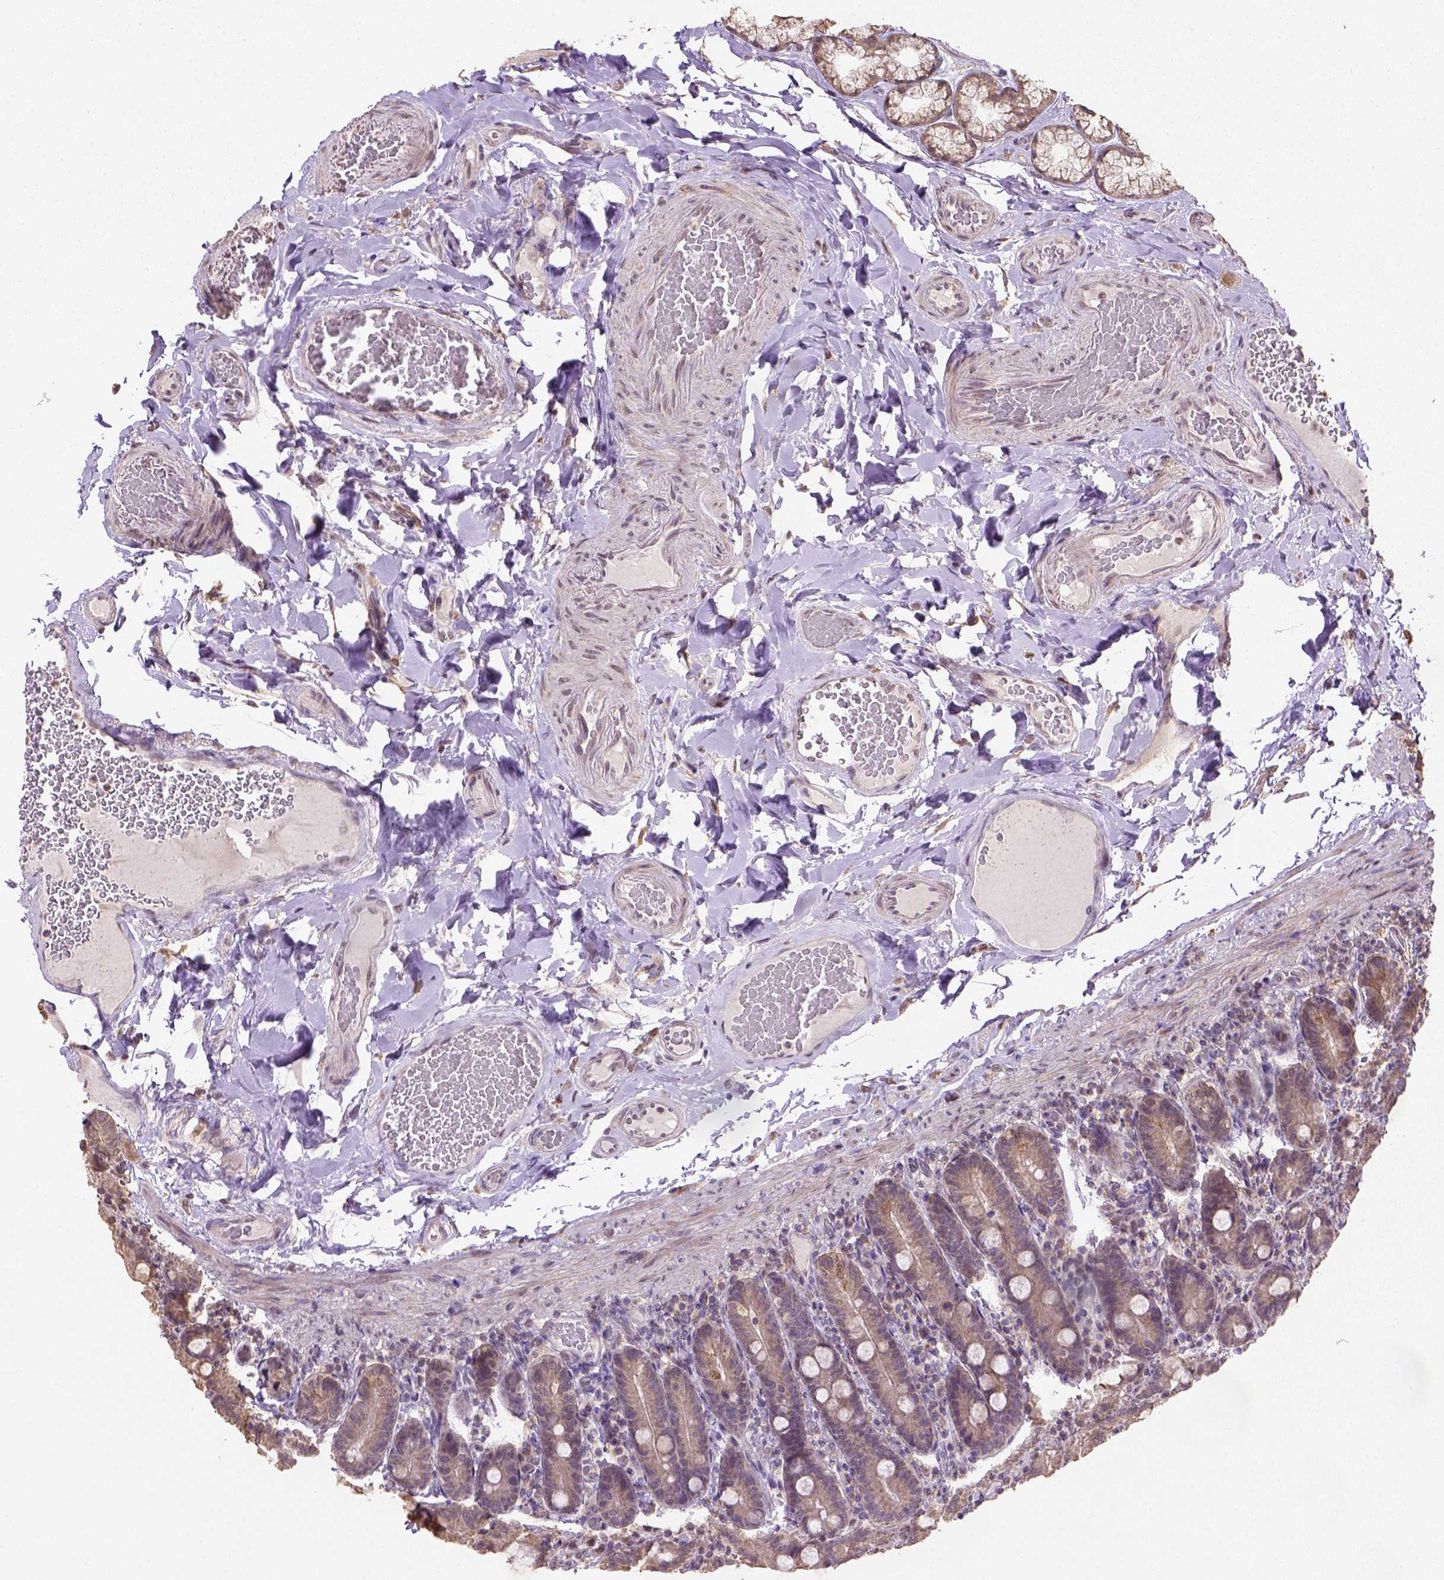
{"staining": {"intensity": "weak", "quantity": ">75%", "location": "cytoplasmic/membranous"}, "tissue": "duodenum", "cell_type": "Glandular cells", "image_type": "normal", "snomed": [{"axis": "morphology", "description": "Normal tissue, NOS"}, {"axis": "topography", "description": "Duodenum"}], "caption": "DAB immunohistochemical staining of benign human duodenum shows weak cytoplasmic/membranous protein expression in approximately >75% of glandular cells.", "gene": "NUDT10", "patient": {"sex": "female", "age": 62}}